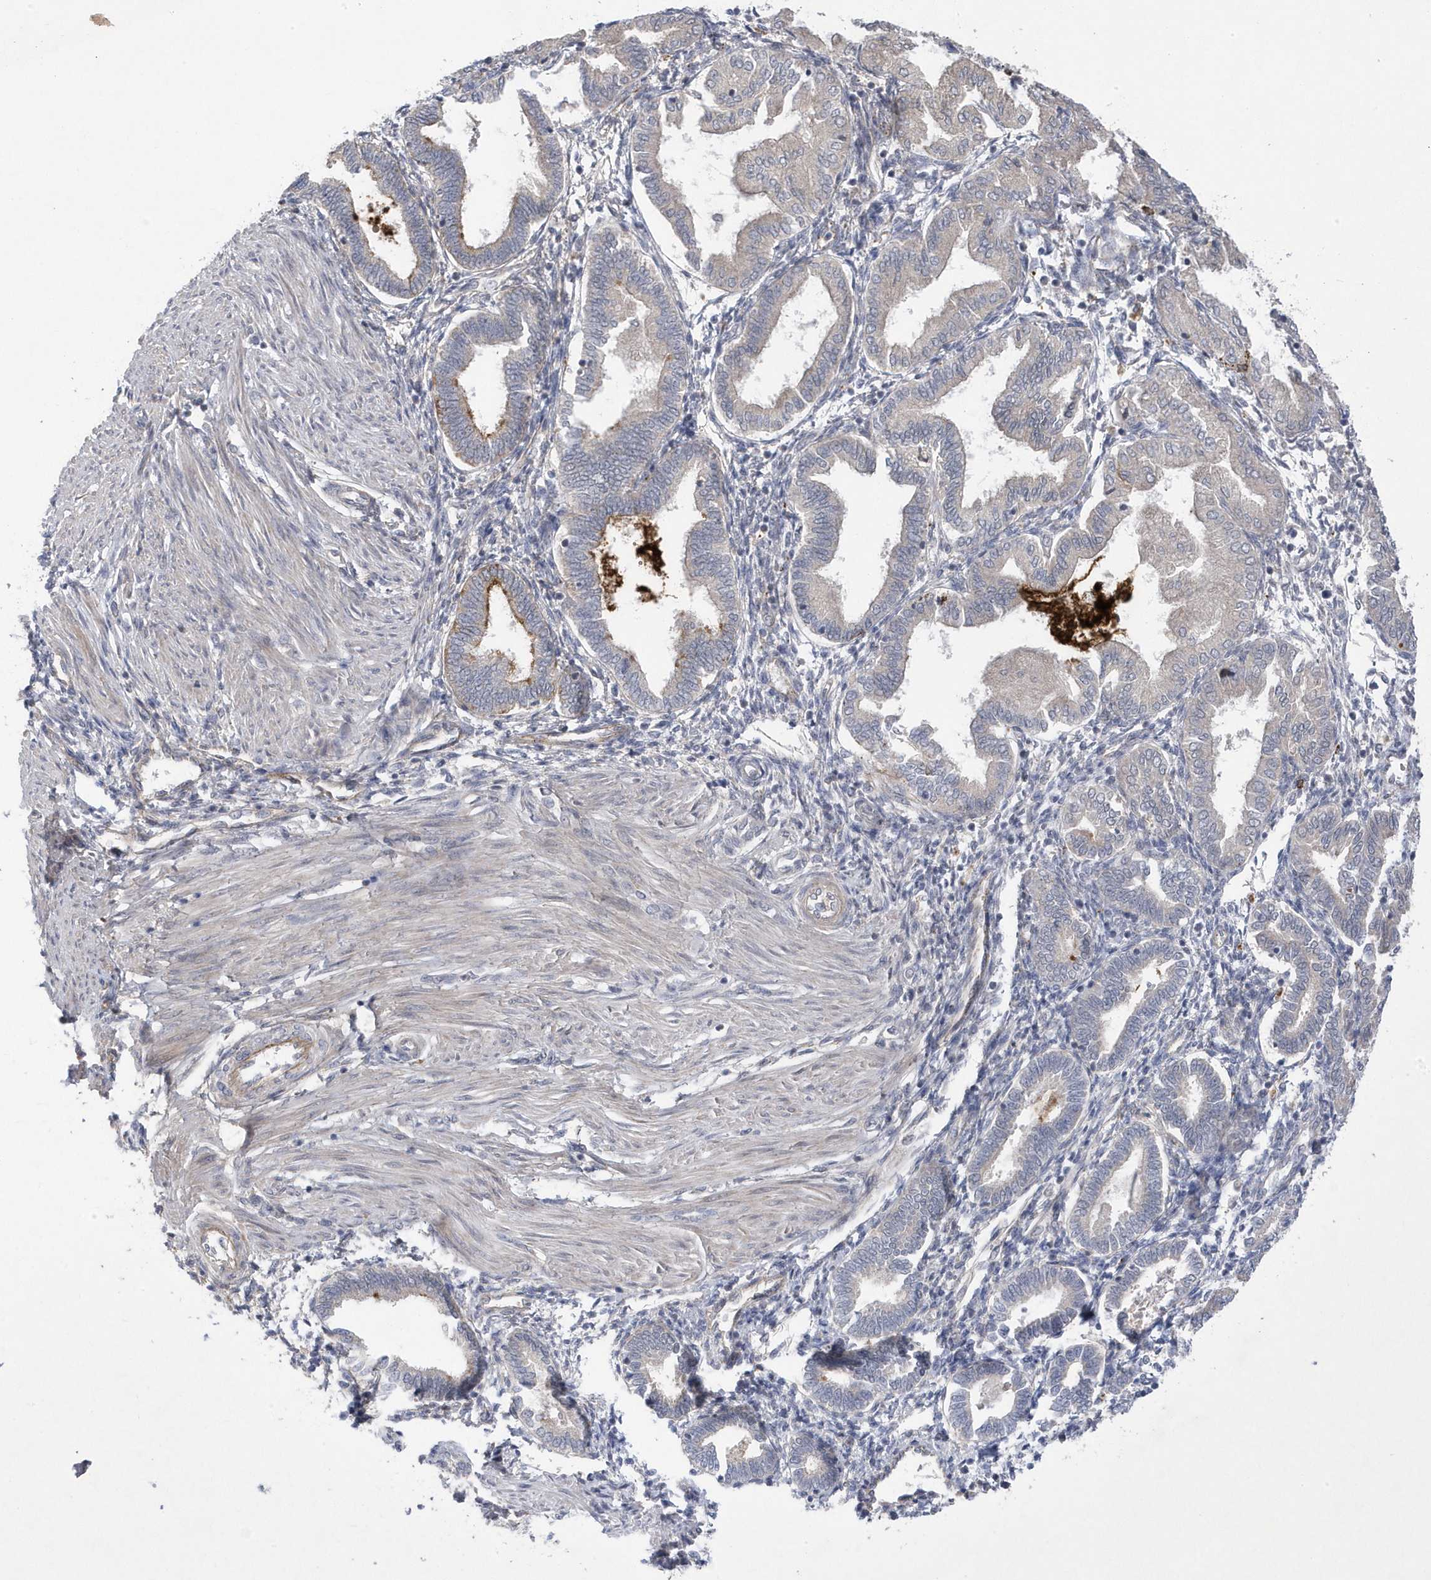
{"staining": {"intensity": "negative", "quantity": "none", "location": "none"}, "tissue": "endometrium", "cell_type": "Cells in endometrial stroma", "image_type": "normal", "snomed": [{"axis": "morphology", "description": "Normal tissue, NOS"}, {"axis": "topography", "description": "Endometrium"}], "caption": "Histopathology image shows no significant protein staining in cells in endometrial stroma of benign endometrium.", "gene": "ANAPC1", "patient": {"sex": "female", "age": 53}}